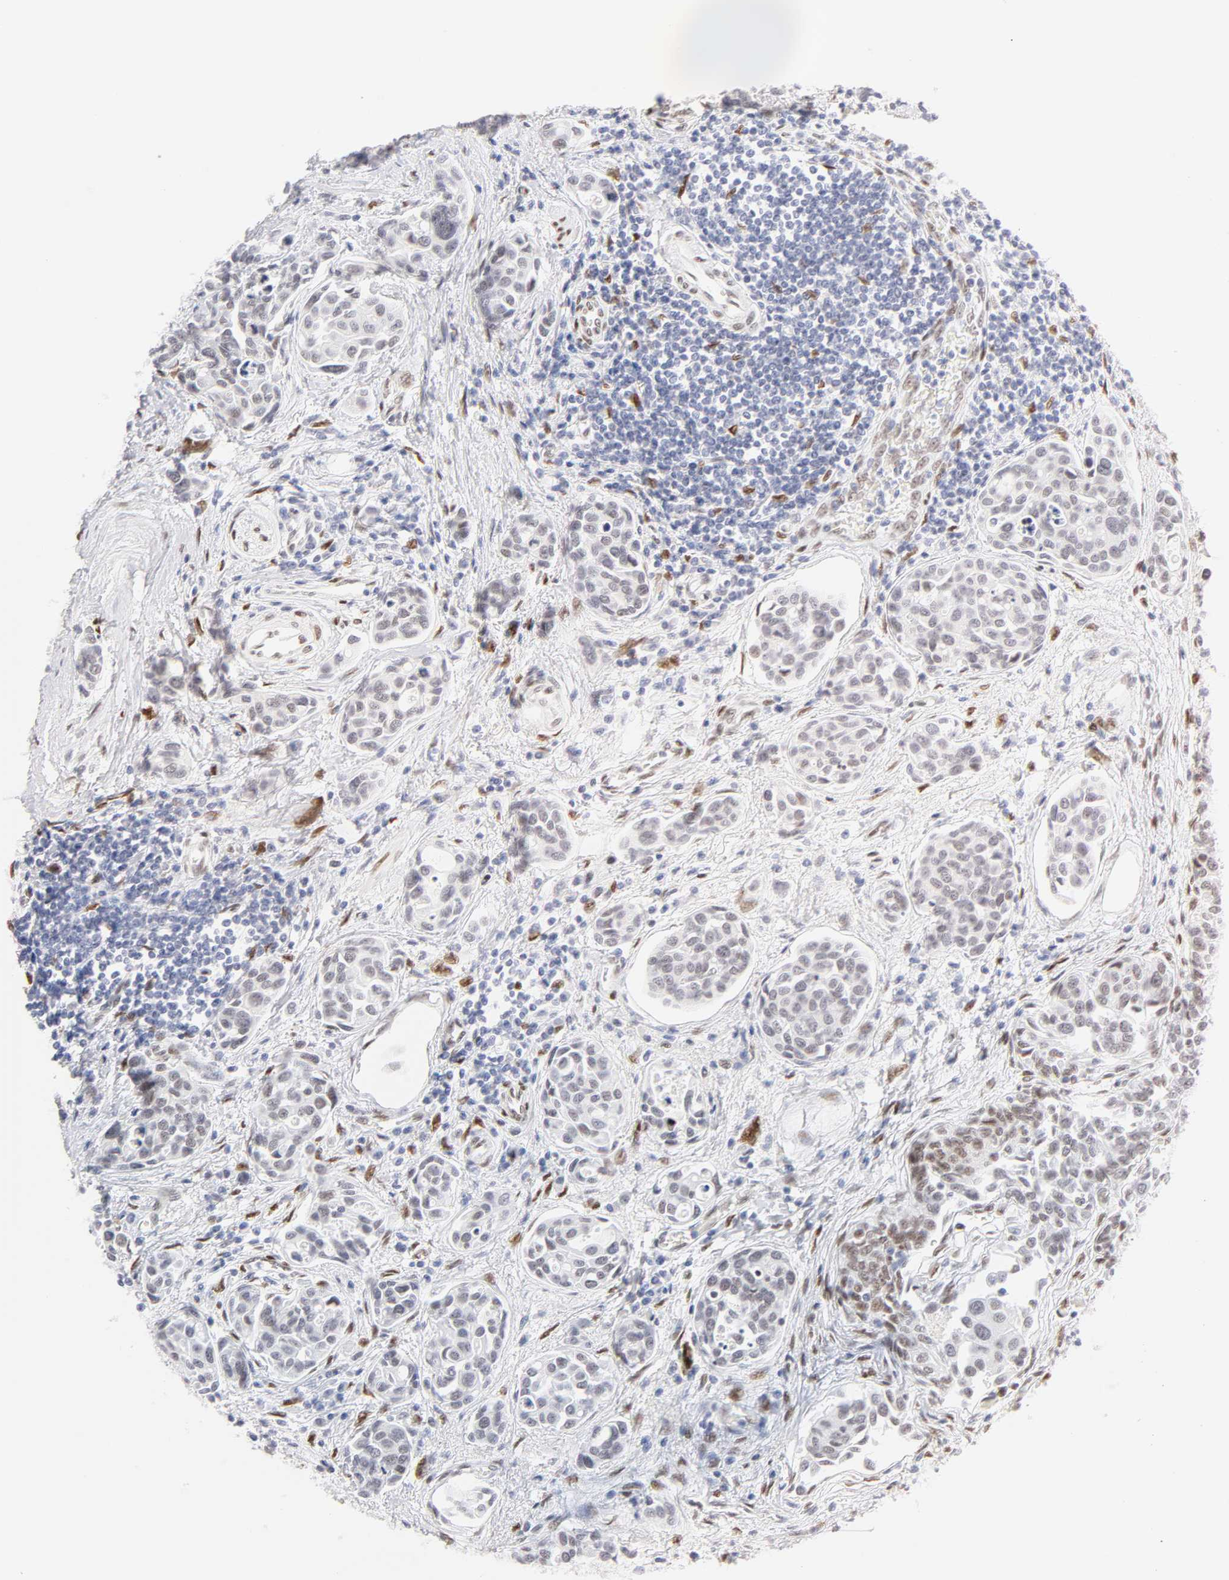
{"staining": {"intensity": "weak", "quantity": ">75%", "location": "nuclear"}, "tissue": "urothelial cancer", "cell_type": "Tumor cells", "image_type": "cancer", "snomed": [{"axis": "morphology", "description": "Urothelial carcinoma, High grade"}, {"axis": "topography", "description": "Urinary bladder"}], "caption": "Human urothelial carcinoma (high-grade) stained for a protein (brown) reveals weak nuclear positive expression in approximately >75% of tumor cells.", "gene": "NFIC", "patient": {"sex": "male", "age": 78}}